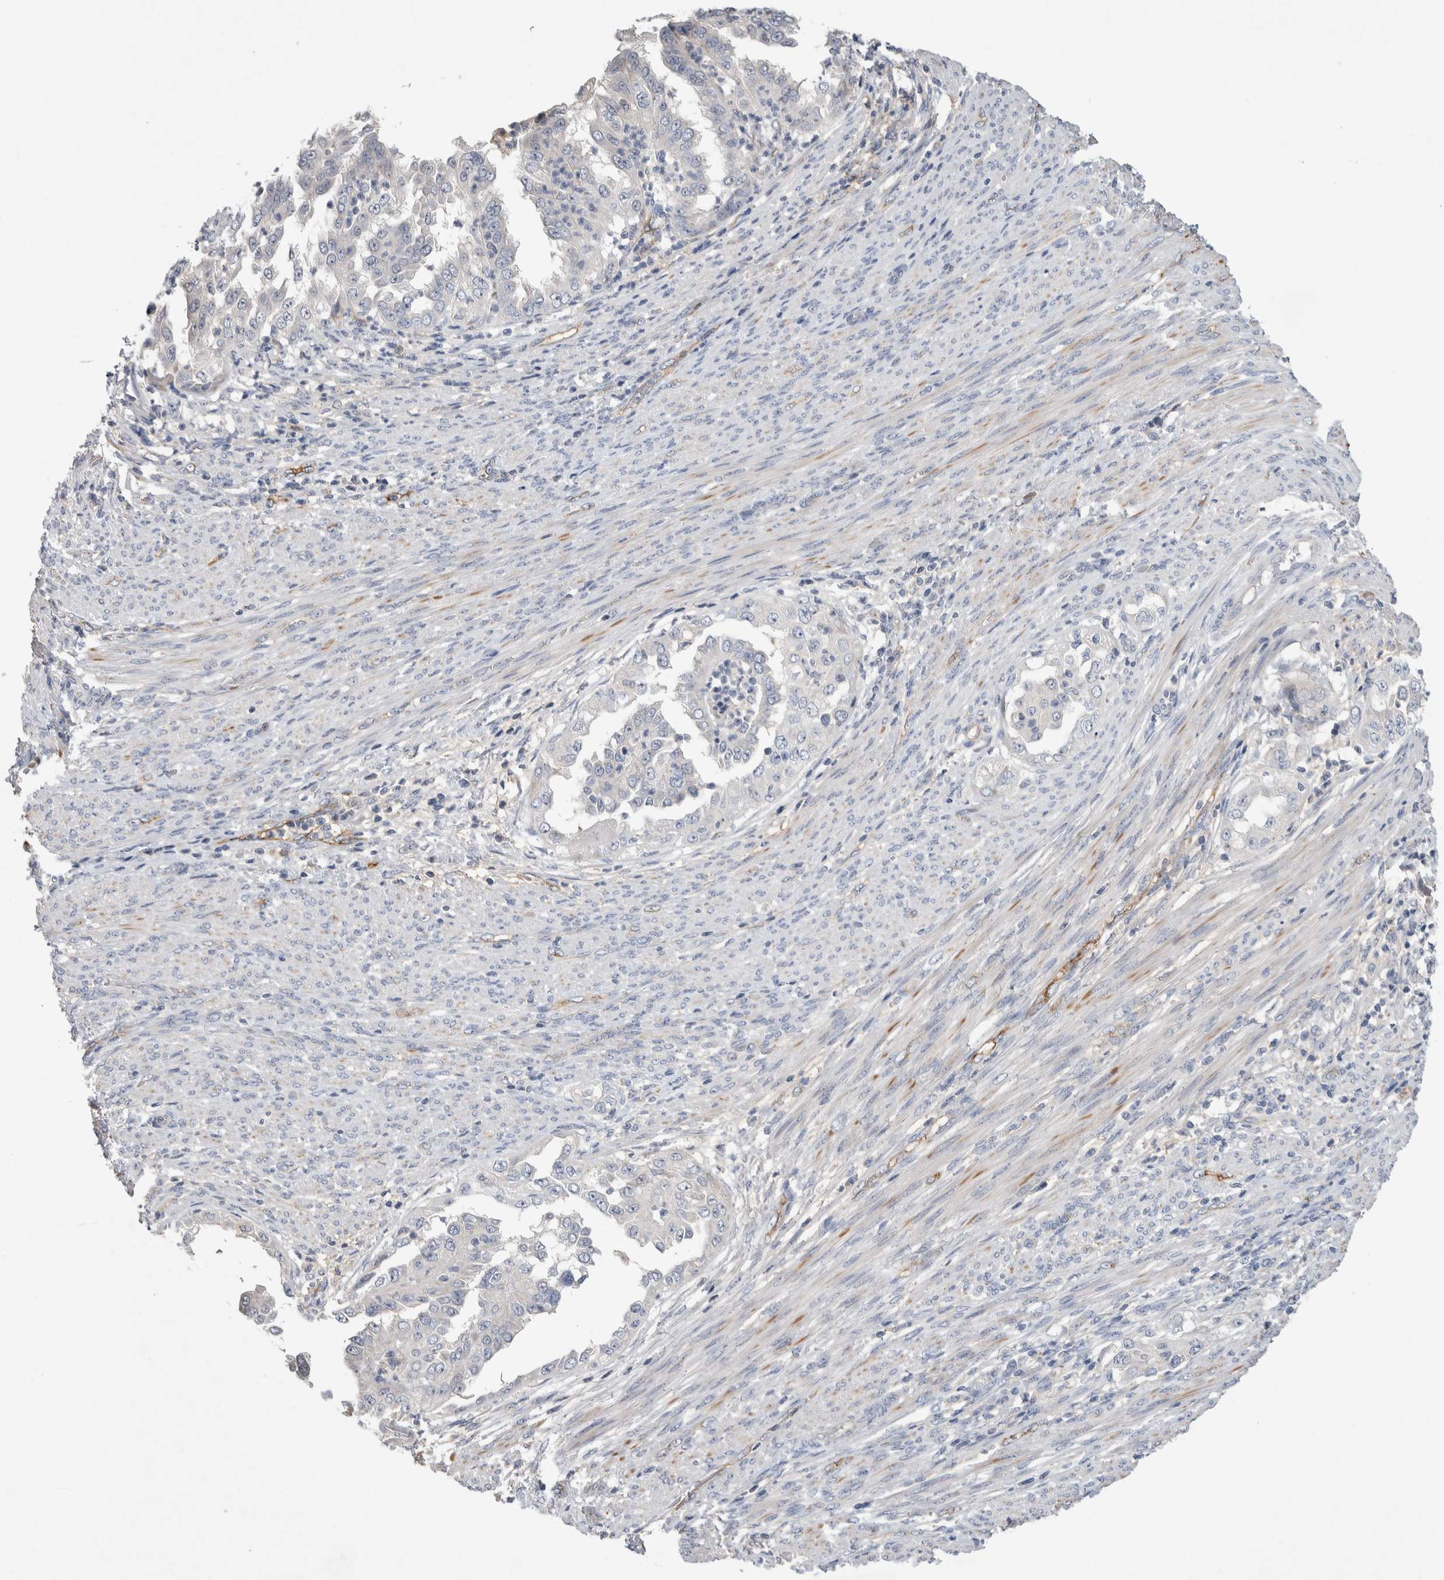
{"staining": {"intensity": "negative", "quantity": "none", "location": "none"}, "tissue": "endometrial cancer", "cell_type": "Tumor cells", "image_type": "cancer", "snomed": [{"axis": "morphology", "description": "Adenocarcinoma, NOS"}, {"axis": "topography", "description": "Endometrium"}], "caption": "An image of adenocarcinoma (endometrial) stained for a protein demonstrates no brown staining in tumor cells. The staining is performed using DAB (3,3'-diaminobenzidine) brown chromogen with nuclei counter-stained in using hematoxylin.", "gene": "CEP131", "patient": {"sex": "female", "age": 85}}